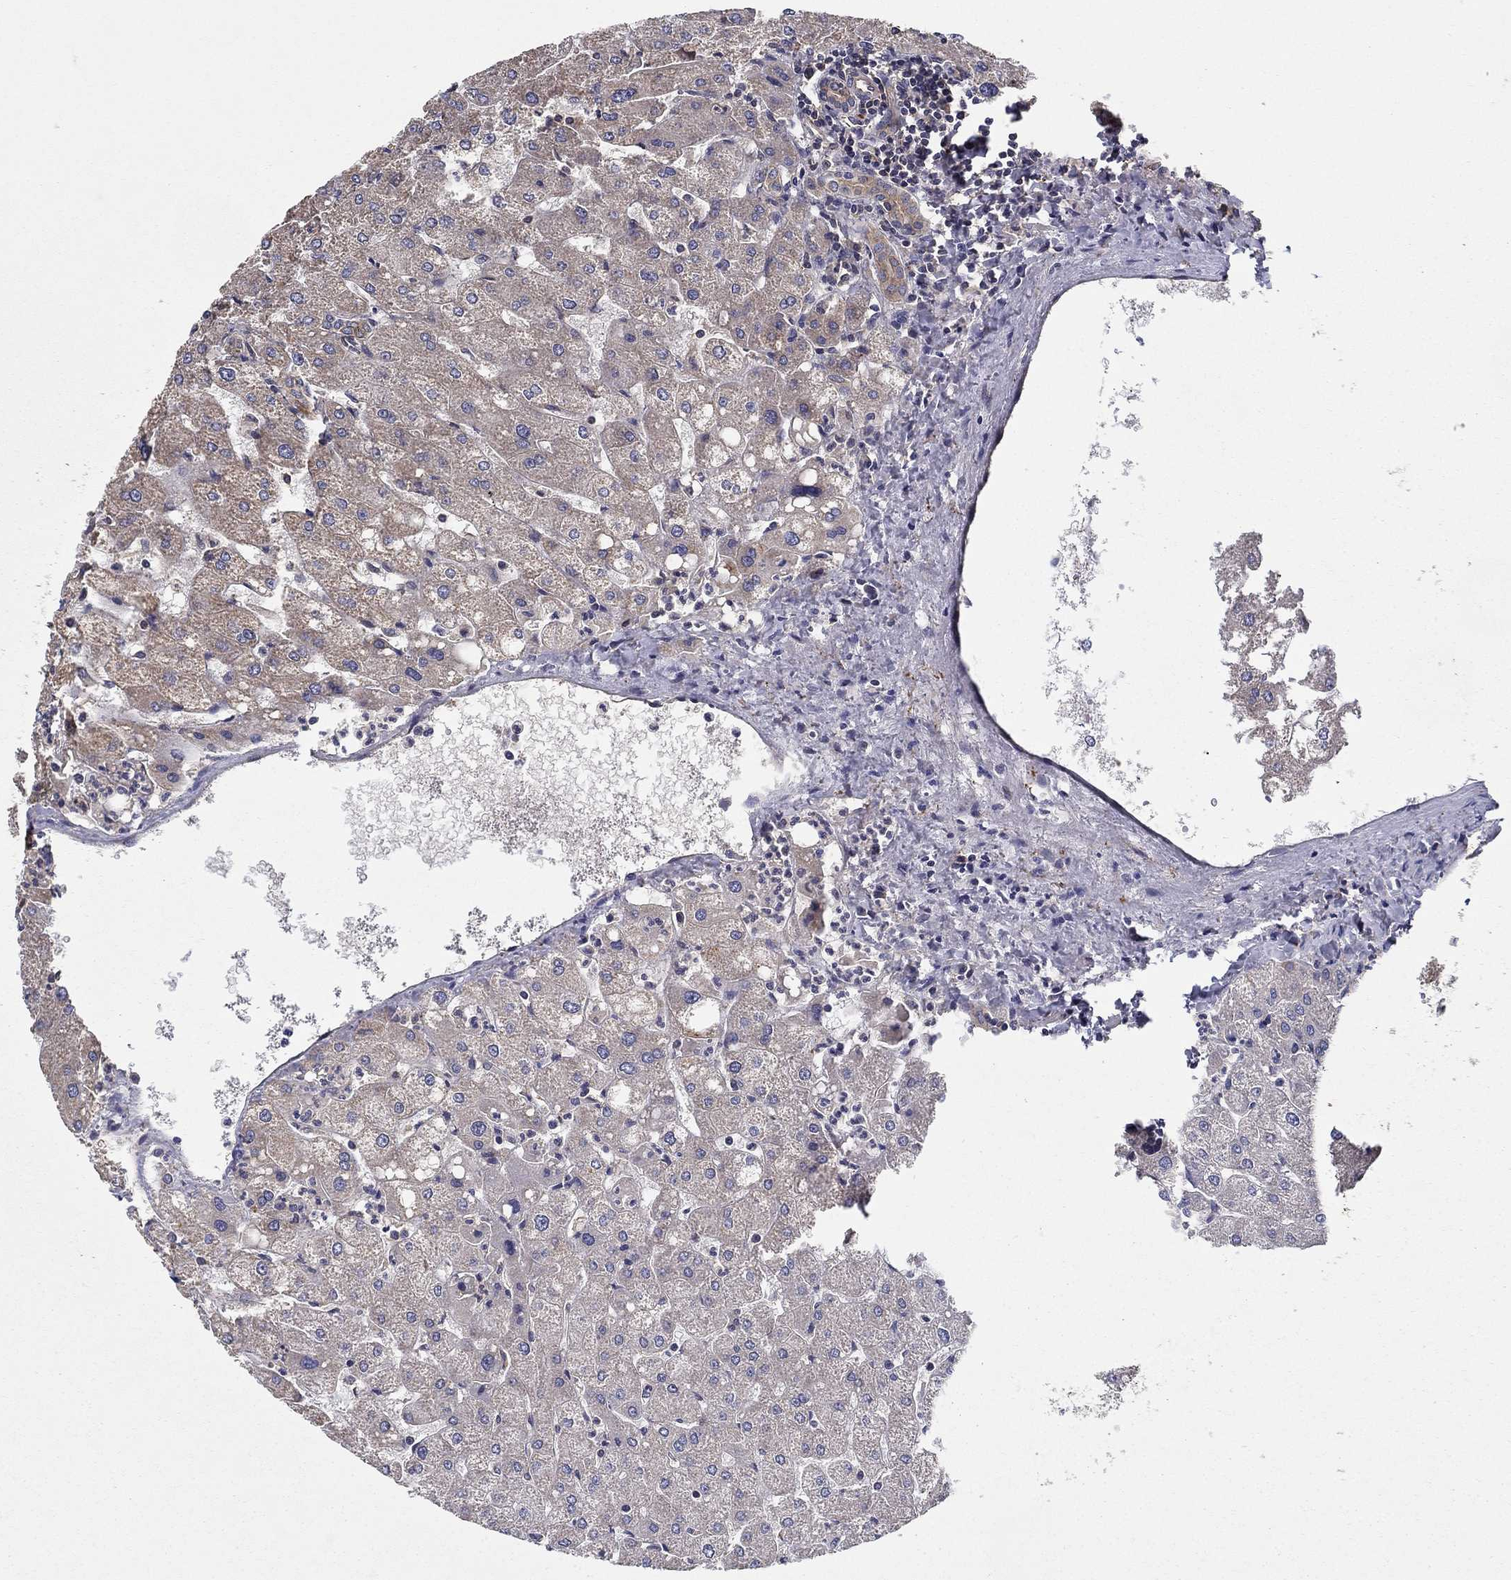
{"staining": {"intensity": "strong", "quantity": ">75%", "location": "cytoplasmic/membranous"}, "tissue": "liver", "cell_type": "Cholangiocytes", "image_type": "normal", "snomed": [{"axis": "morphology", "description": "Normal tissue, NOS"}, {"axis": "topography", "description": "Liver"}], "caption": "A high amount of strong cytoplasmic/membranous staining is appreciated in approximately >75% of cholangiocytes in unremarkable liver.", "gene": "BMERB1", "patient": {"sex": "male", "age": 67}}